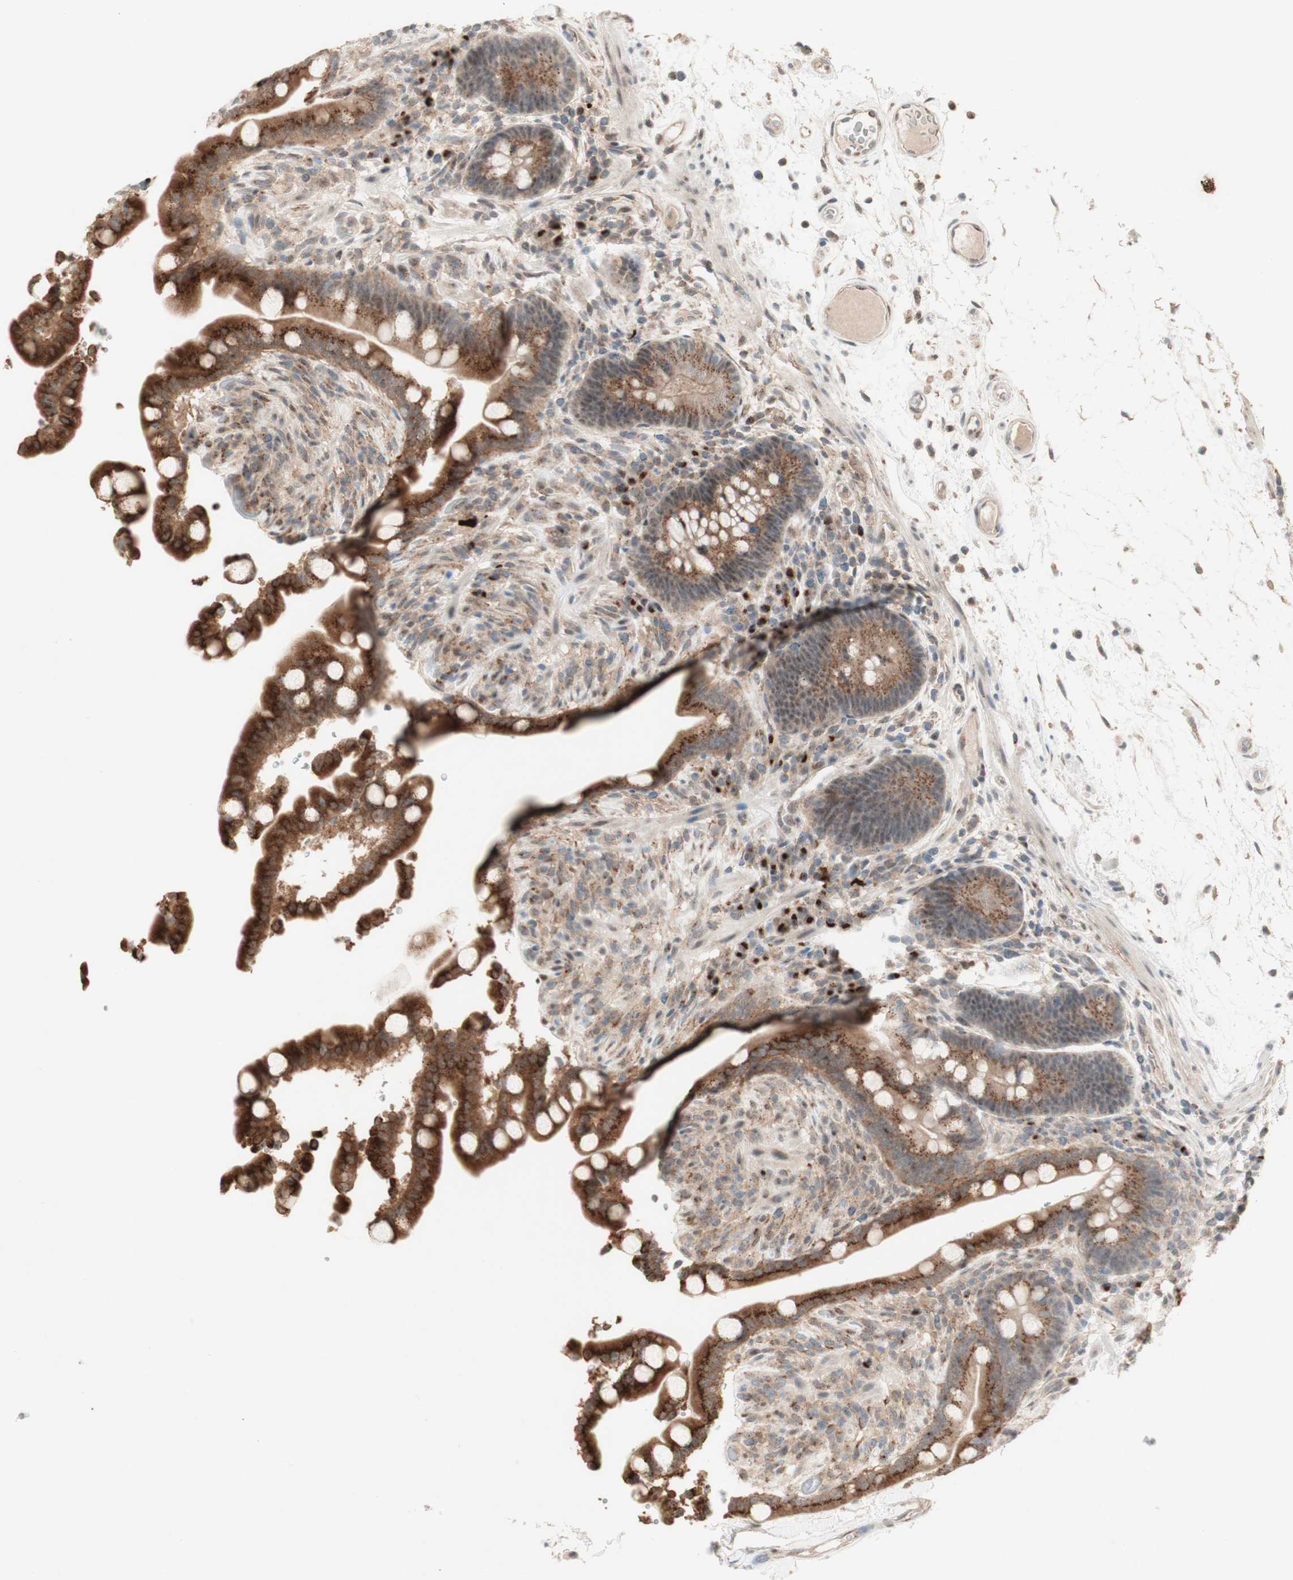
{"staining": {"intensity": "weak", "quantity": ">75%", "location": "cytoplasmic/membranous"}, "tissue": "colon", "cell_type": "Endothelial cells", "image_type": "normal", "snomed": [{"axis": "morphology", "description": "Normal tissue, NOS"}, {"axis": "topography", "description": "Colon"}], "caption": "Immunohistochemistry photomicrograph of benign colon stained for a protein (brown), which exhibits low levels of weak cytoplasmic/membranous staining in approximately >75% of endothelial cells.", "gene": "CYLD", "patient": {"sex": "male", "age": 73}}